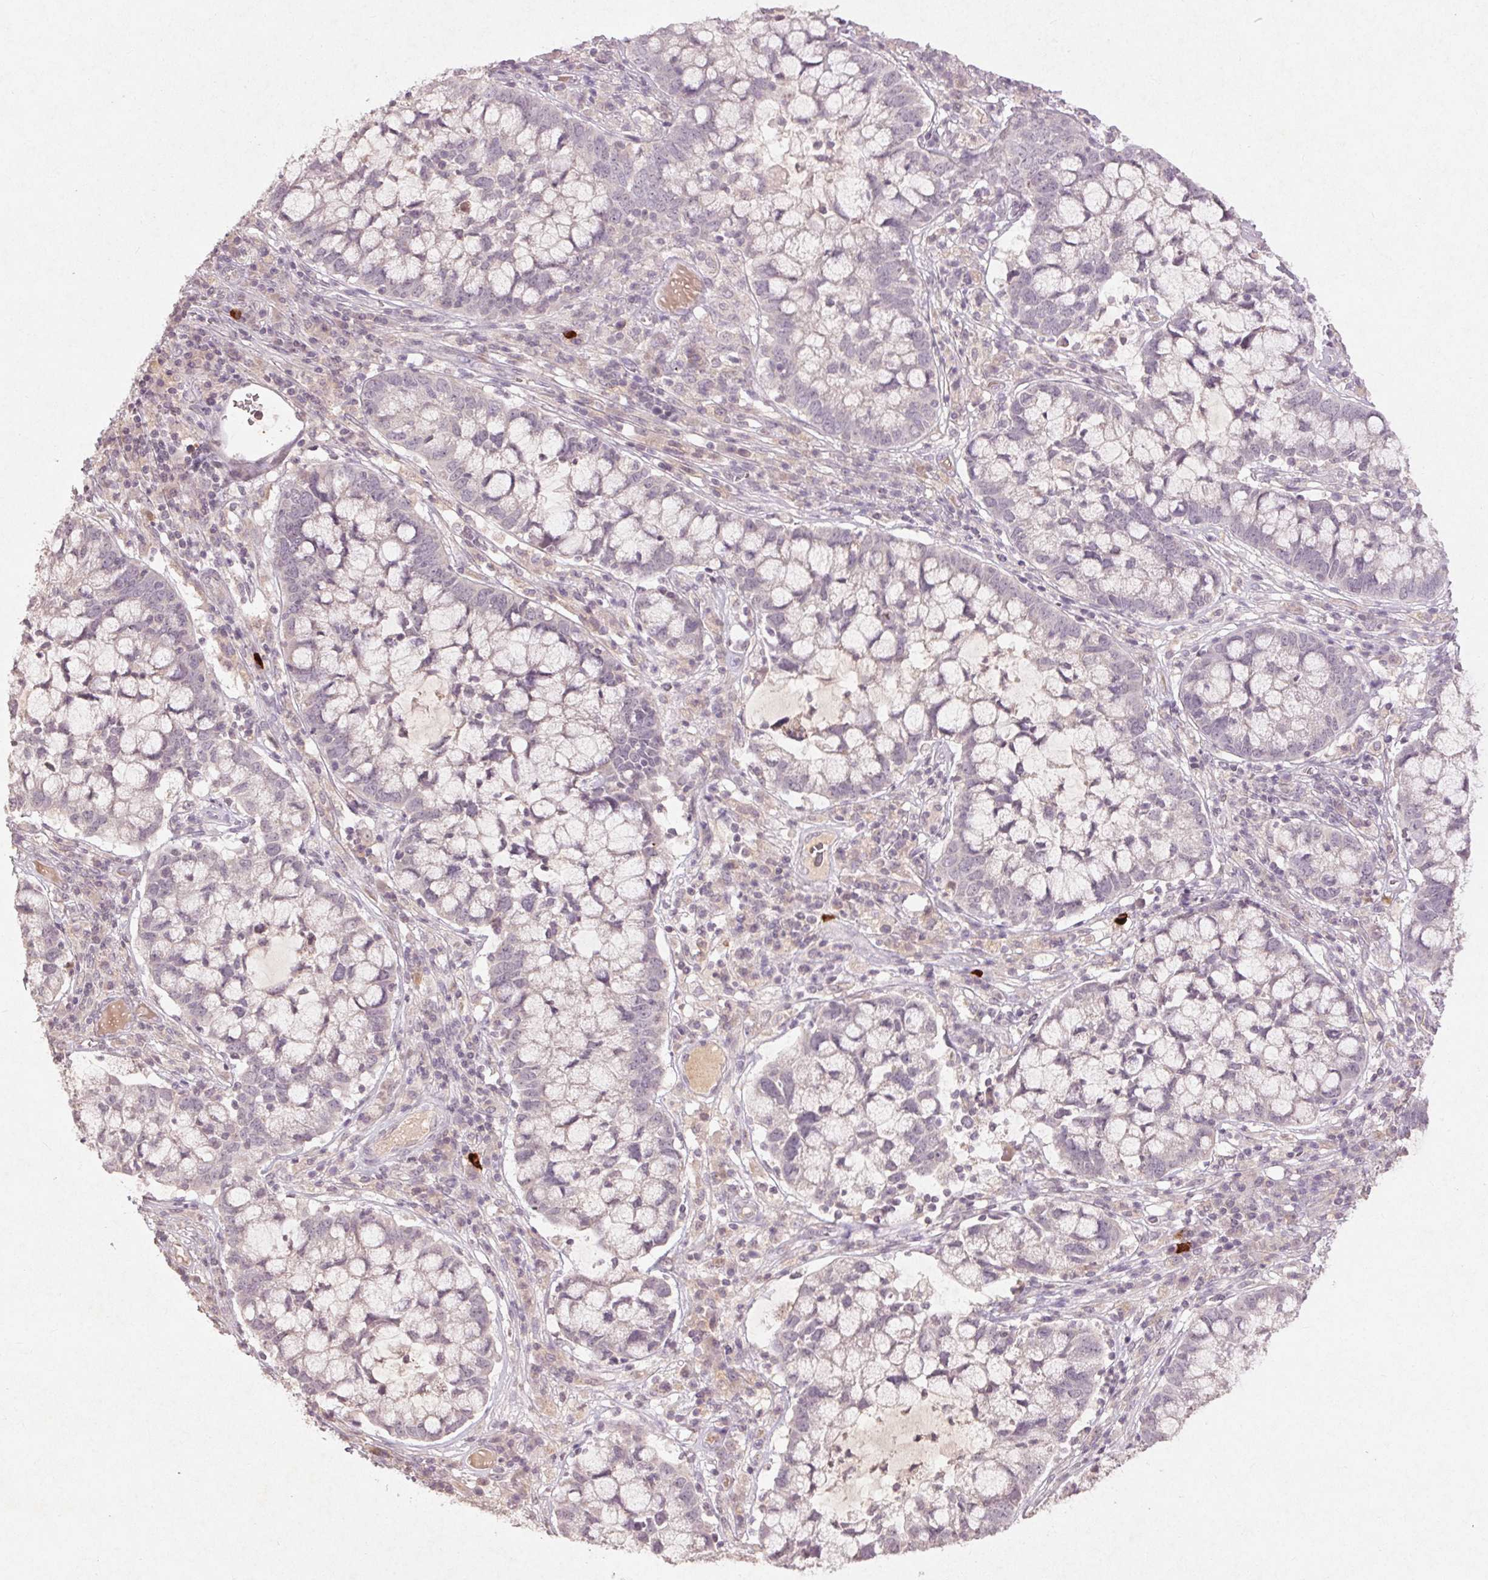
{"staining": {"intensity": "negative", "quantity": "none", "location": "none"}, "tissue": "cervical cancer", "cell_type": "Tumor cells", "image_type": "cancer", "snomed": [{"axis": "morphology", "description": "Adenocarcinoma, NOS"}, {"axis": "topography", "description": "Cervix"}], "caption": "The image reveals no significant expression in tumor cells of cervical cancer. (IHC, brightfield microscopy, high magnification).", "gene": "KLRC3", "patient": {"sex": "female", "age": 40}}